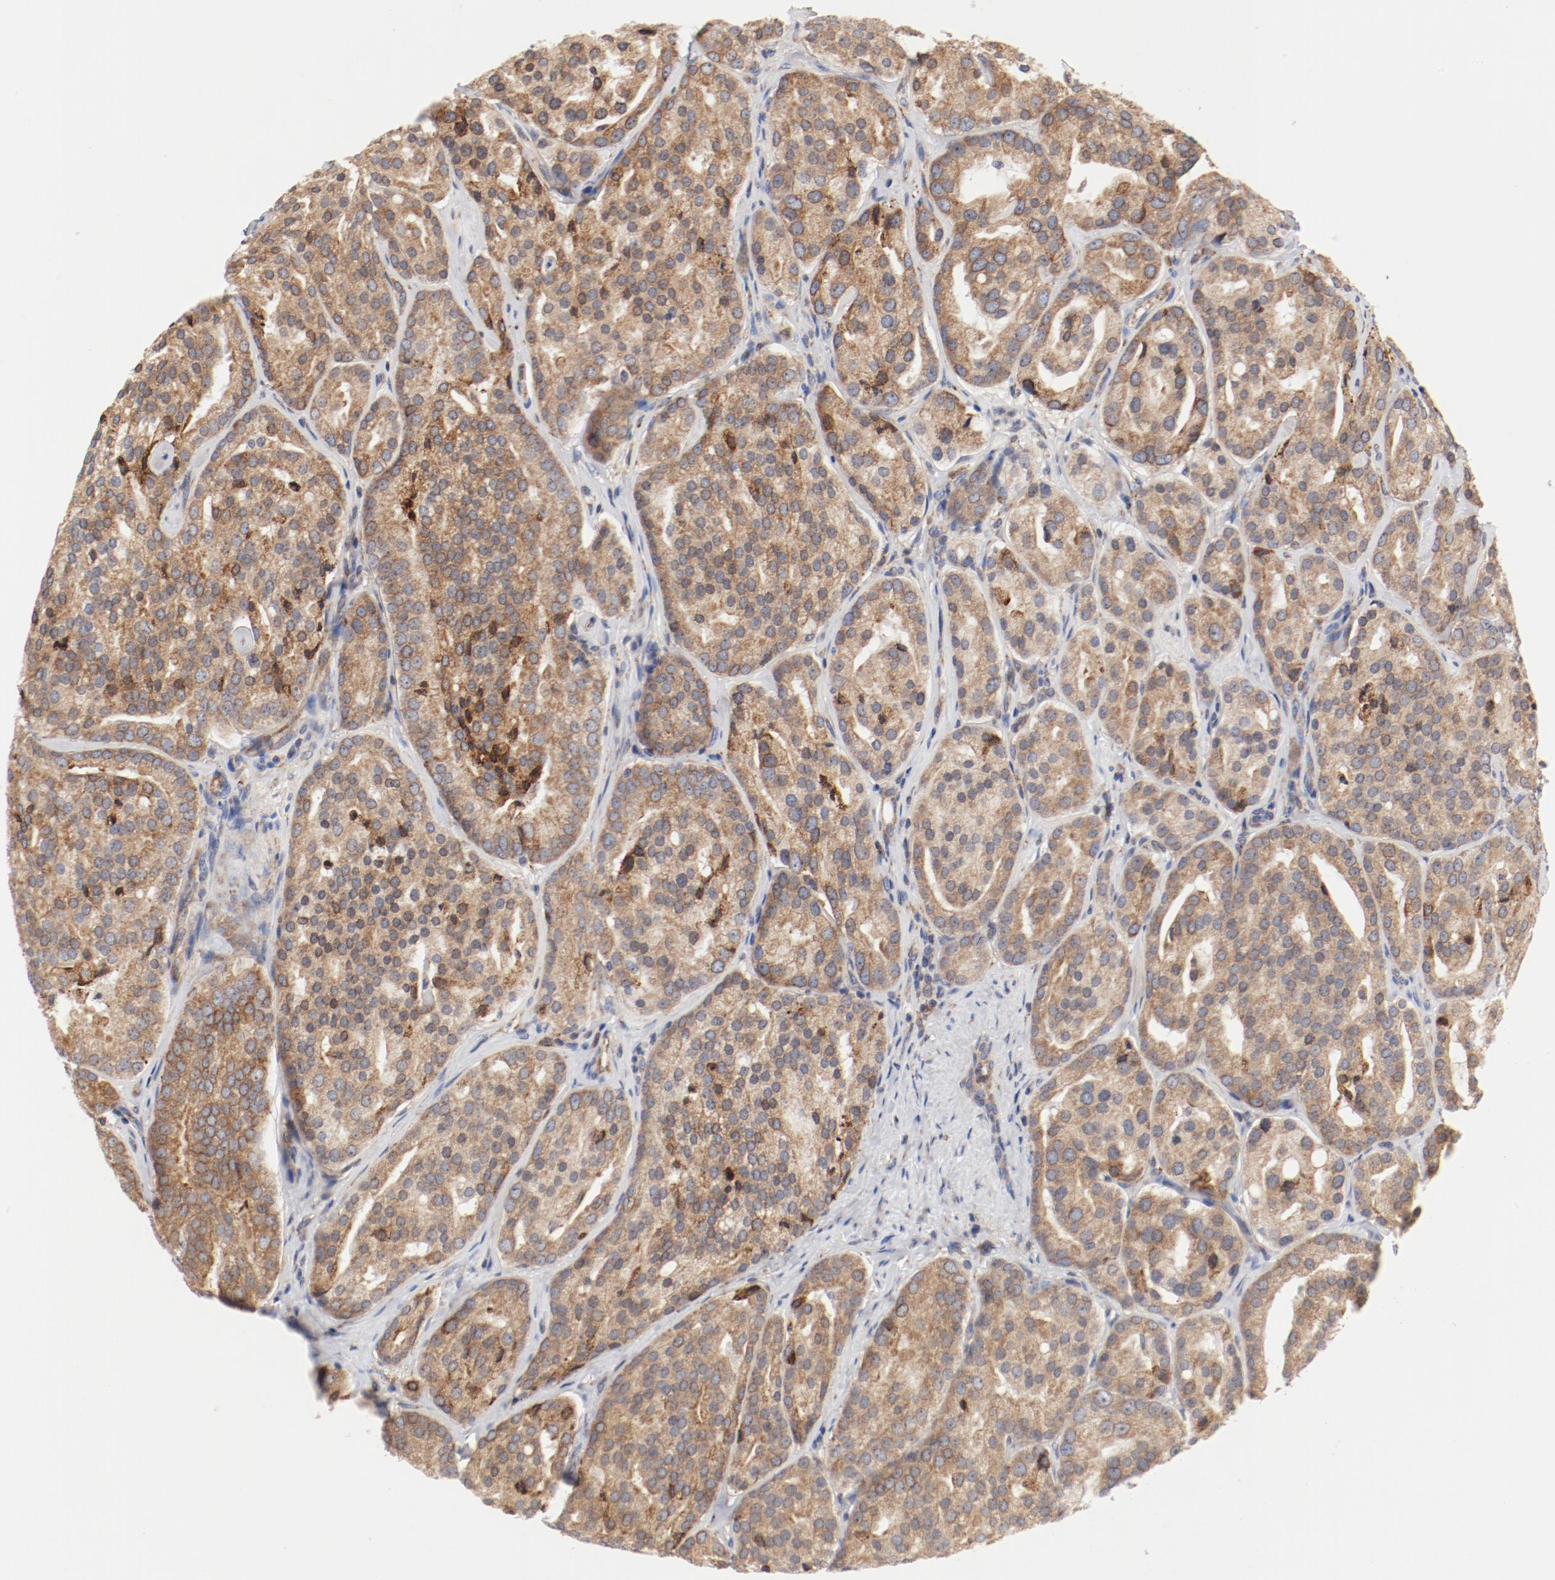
{"staining": {"intensity": "moderate", "quantity": ">75%", "location": "cytoplasmic/membranous"}, "tissue": "prostate cancer", "cell_type": "Tumor cells", "image_type": "cancer", "snomed": [{"axis": "morphology", "description": "Adenocarcinoma, High grade"}, {"axis": "topography", "description": "Prostate"}], "caption": "The micrograph demonstrates immunohistochemical staining of prostate cancer (adenocarcinoma (high-grade)). There is moderate cytoplasmic/membranous staining is identified in approximately >75% of tumor cells.", "gene": "PDPK1", "patient": {"sex": "male", "age": 64}}